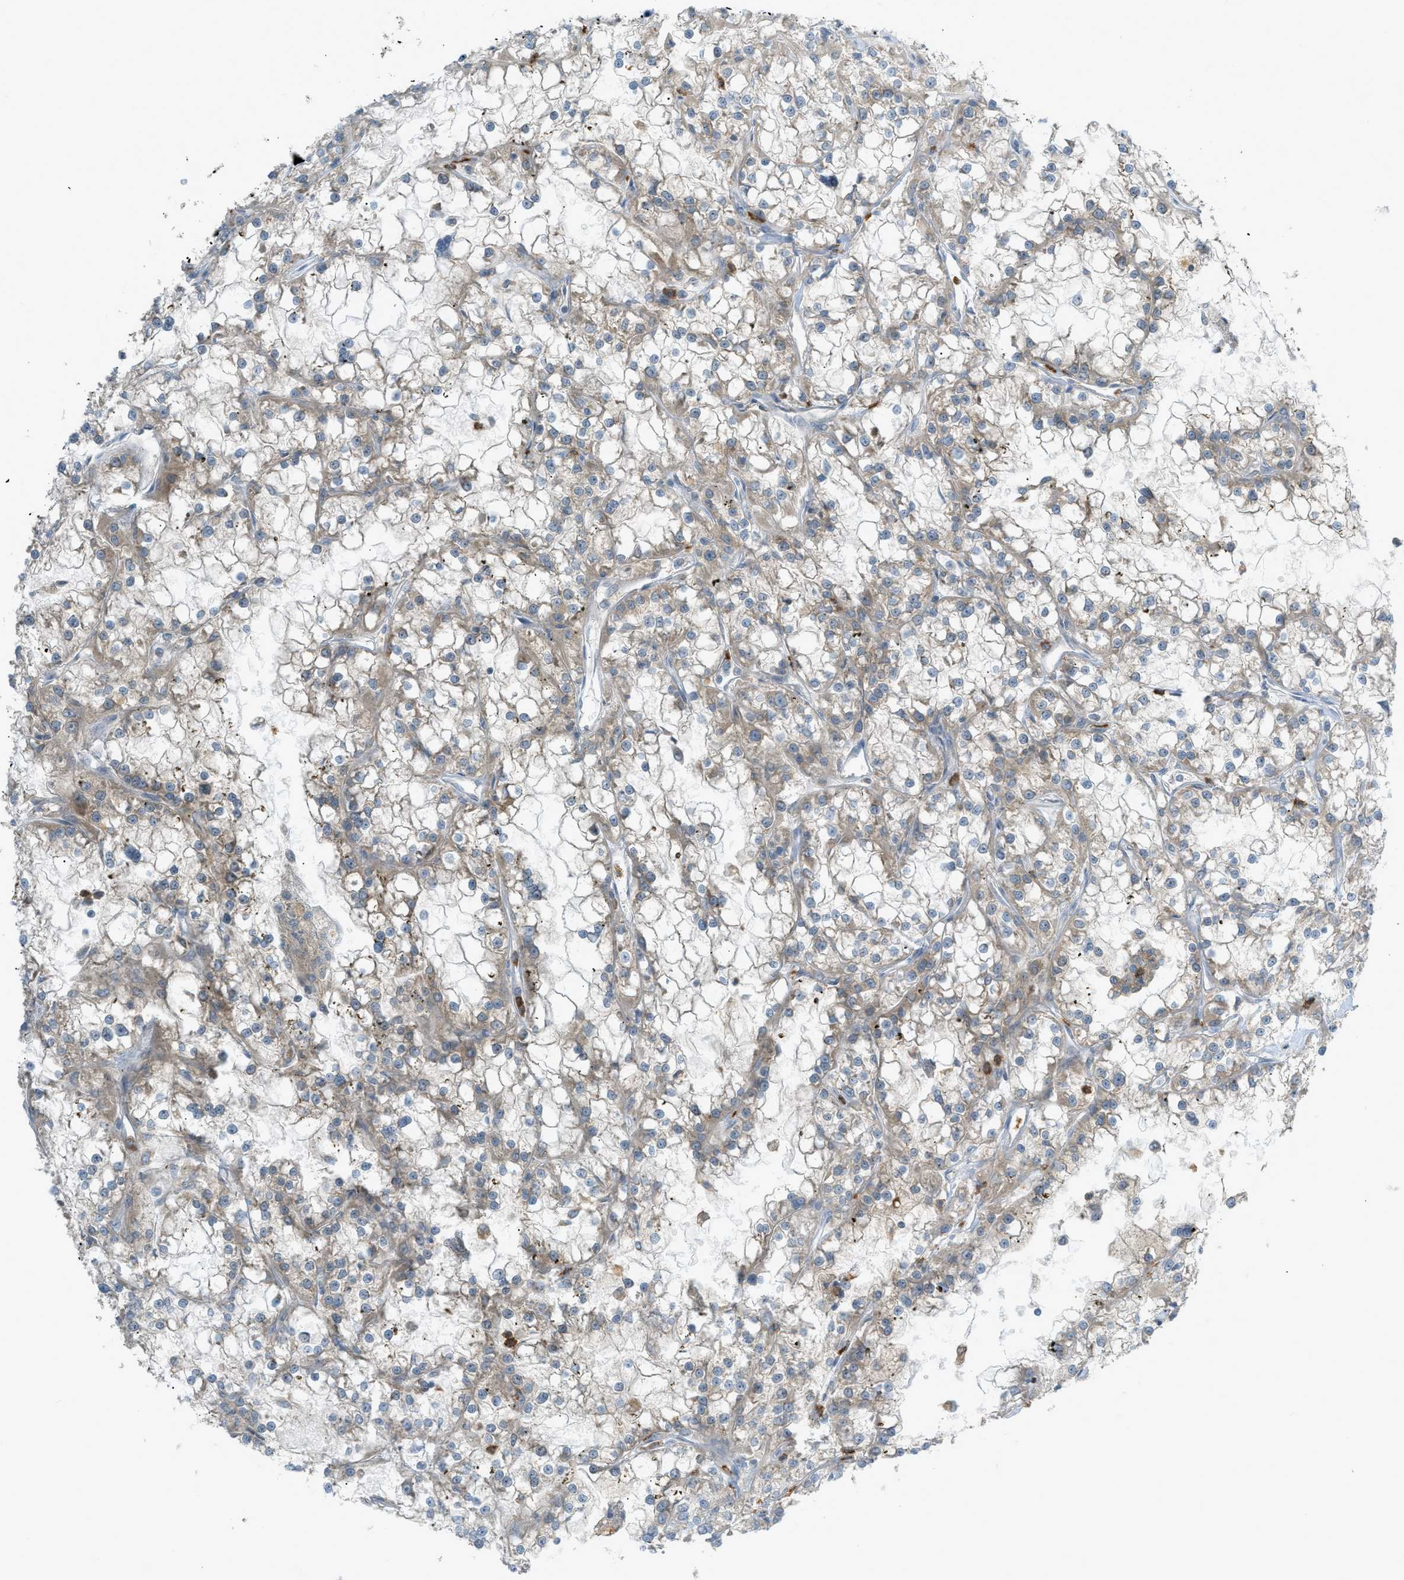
{"staining": {"intensity": "weak", "quantity": ">75%", "location": "cytoplasmic/membranous"}, "tissue": "renal cancer", "cell_type": "Tumor cells", "image_type": "cancer", "snomed": [{"axis": "morphology", "description": "Adenocarcinoma, NOS"}, {"axis": "topography", "description": "Kidney"}], "caption": "Immunohistochemical staining of human renal adenocarcinoma demonstrates low levels of weak cytoplasmic/membranous protein expression in approximately >75% of tumor cells.", "gene": "DYRK1A", "patient": {"sex": "female", "age": 52}}